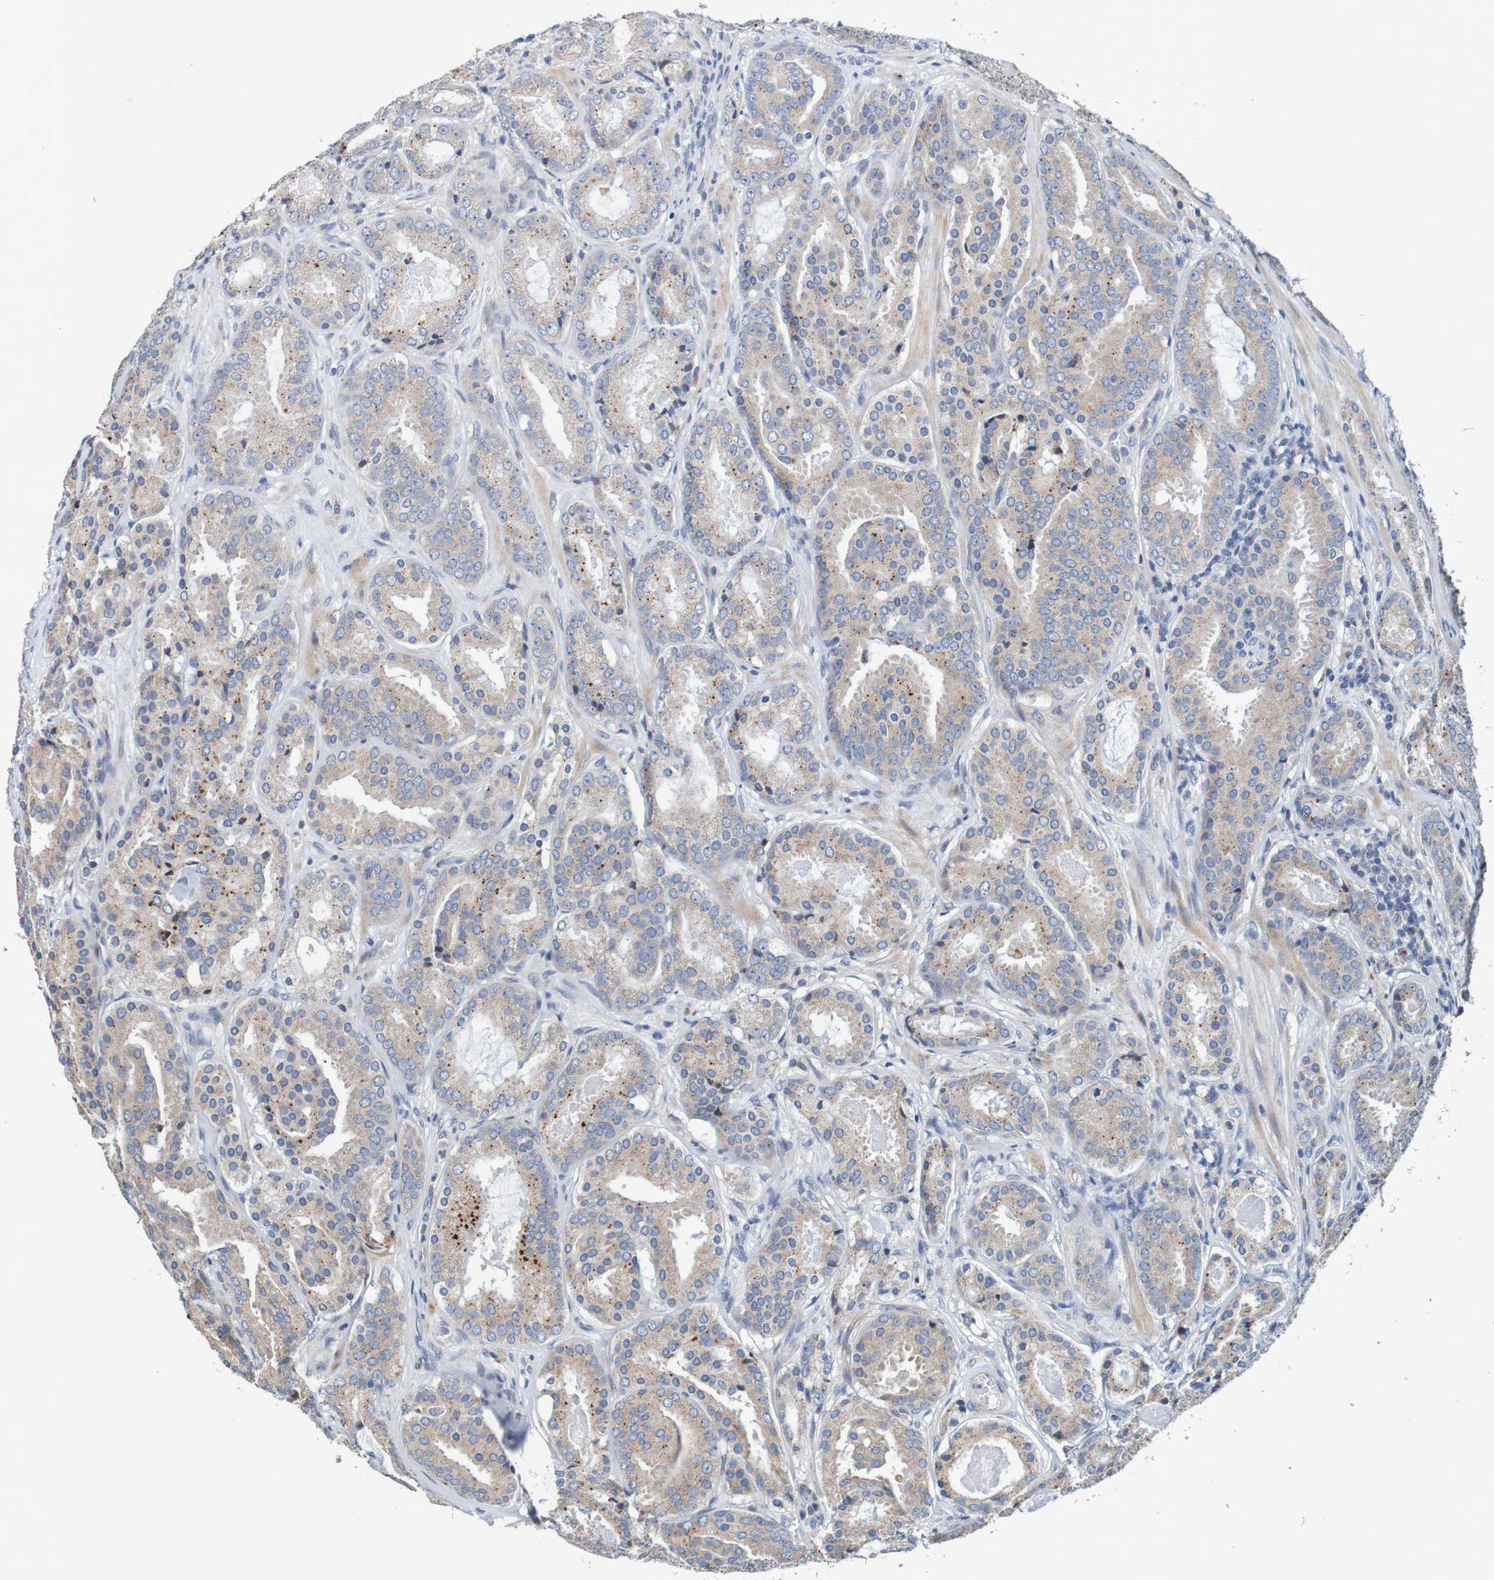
{"staining": {"intensity": "moderate", "quantity": ">75%", "location": "cytoplasmic/membranous"}, "tissue": "prostate cancer", "cell_type": "Tumor cells", "image_type": "cancer", "snomed": [{"axis": "morphology", "description": "Adenocarcinoma, Low grade"}, {"axis": "topography", "description": "Prostate"}], "caption": "Human prostate cancer (adenocarcinoma (low-grade)) stained for a protein (brown) reveals moderate cytoplasmic/membranous positive expression in about >75% of tumor cells.", "gene": "FIBP", "patient": {"sex": "male", "age": 69}}